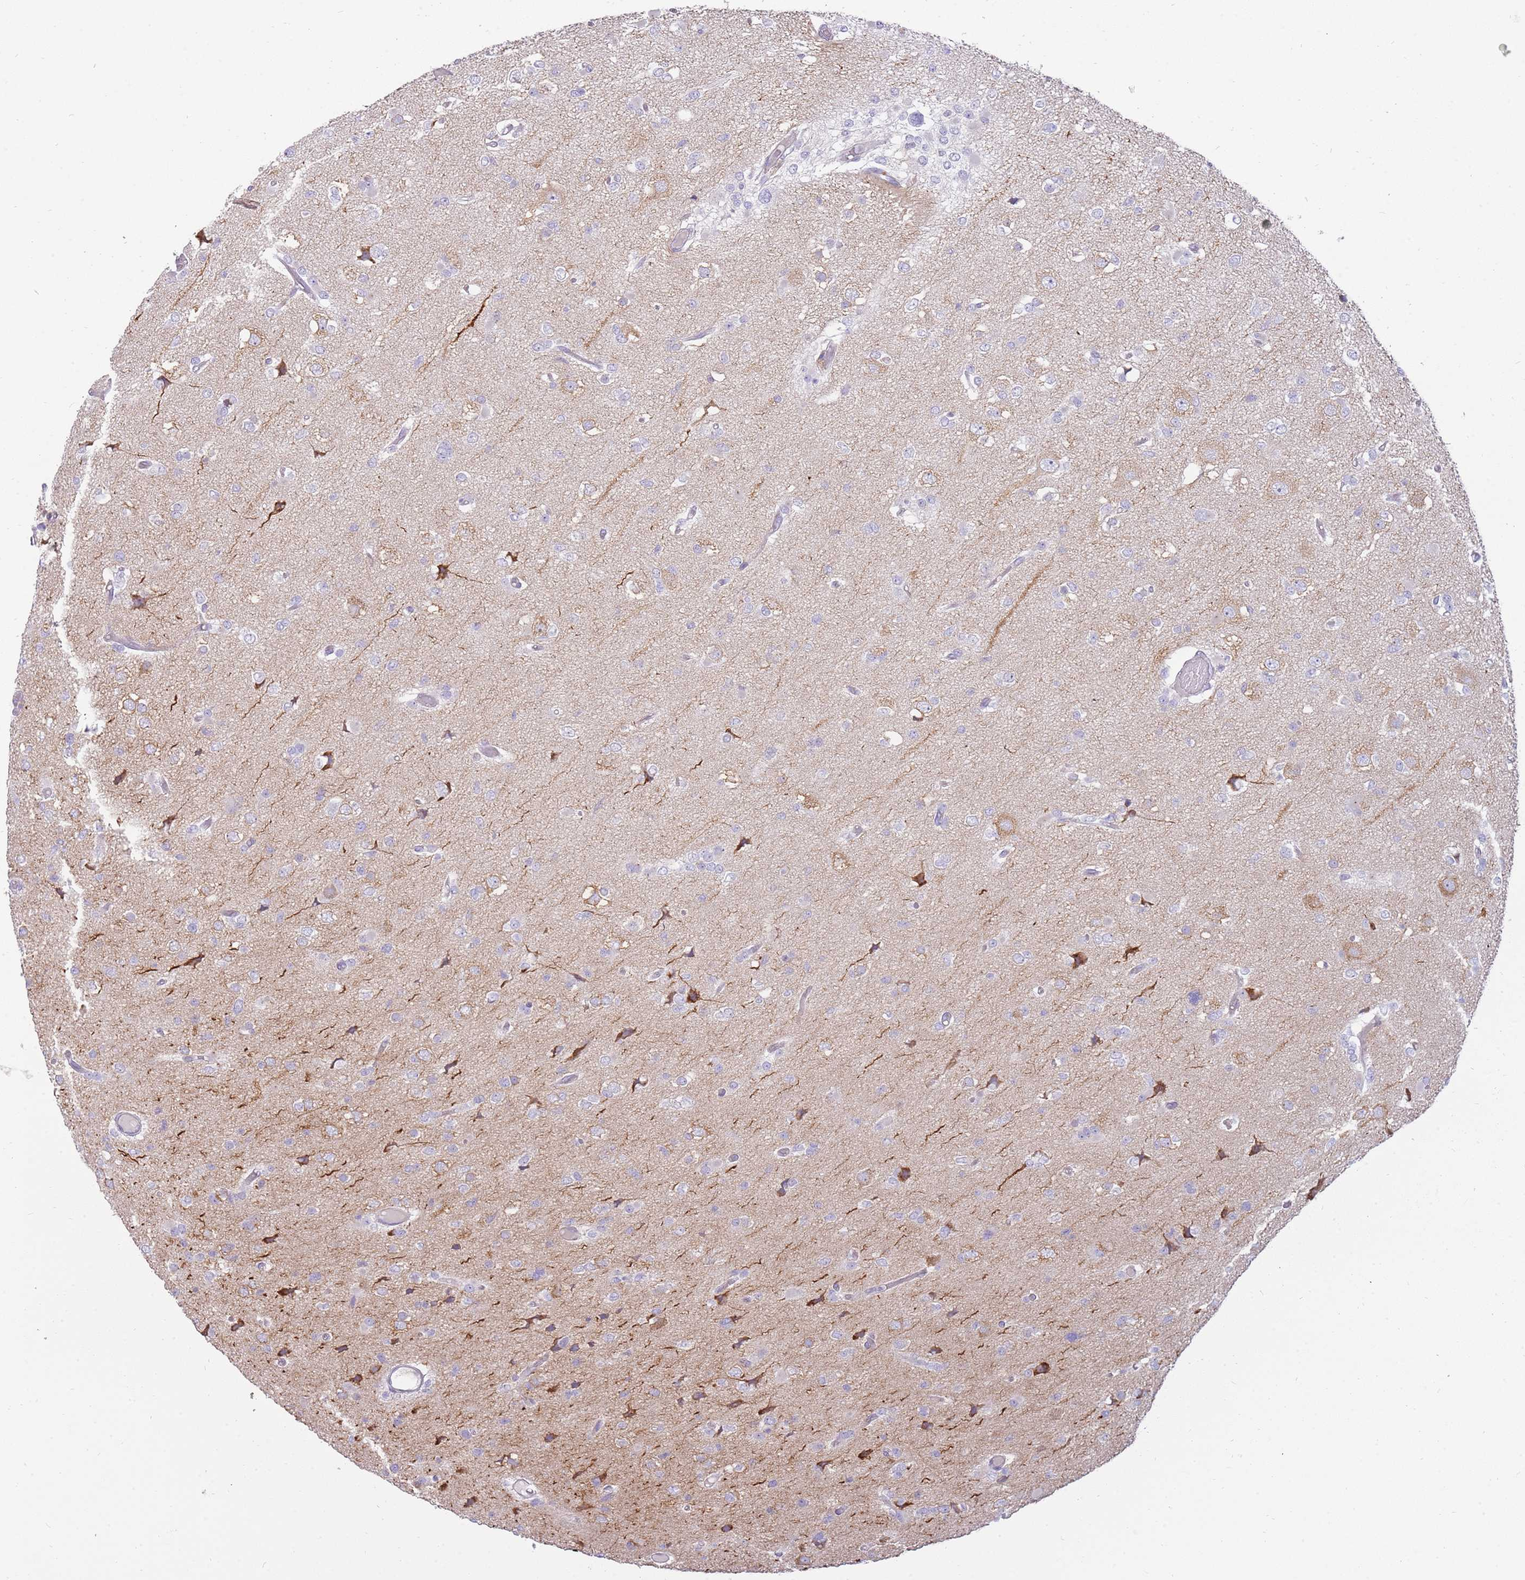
{"staining": {"intensity": "negative", "quantity": "none", "location": "none"}, "tissue": "glioma", "cell_type": "Tumor cells", "image_type": "cancer", "snomed": [{"axis": "morphology", "description": "Glioma, malignant, Low grade"}, {"axis": "topography", "description": "Brain"}], "caption": "The photomicrograph reveals no significant expression in tumor cells of malignant low-grade glioma.", "gene": "DIPK1C", "patient": {"sex": "female", "age": 22}}